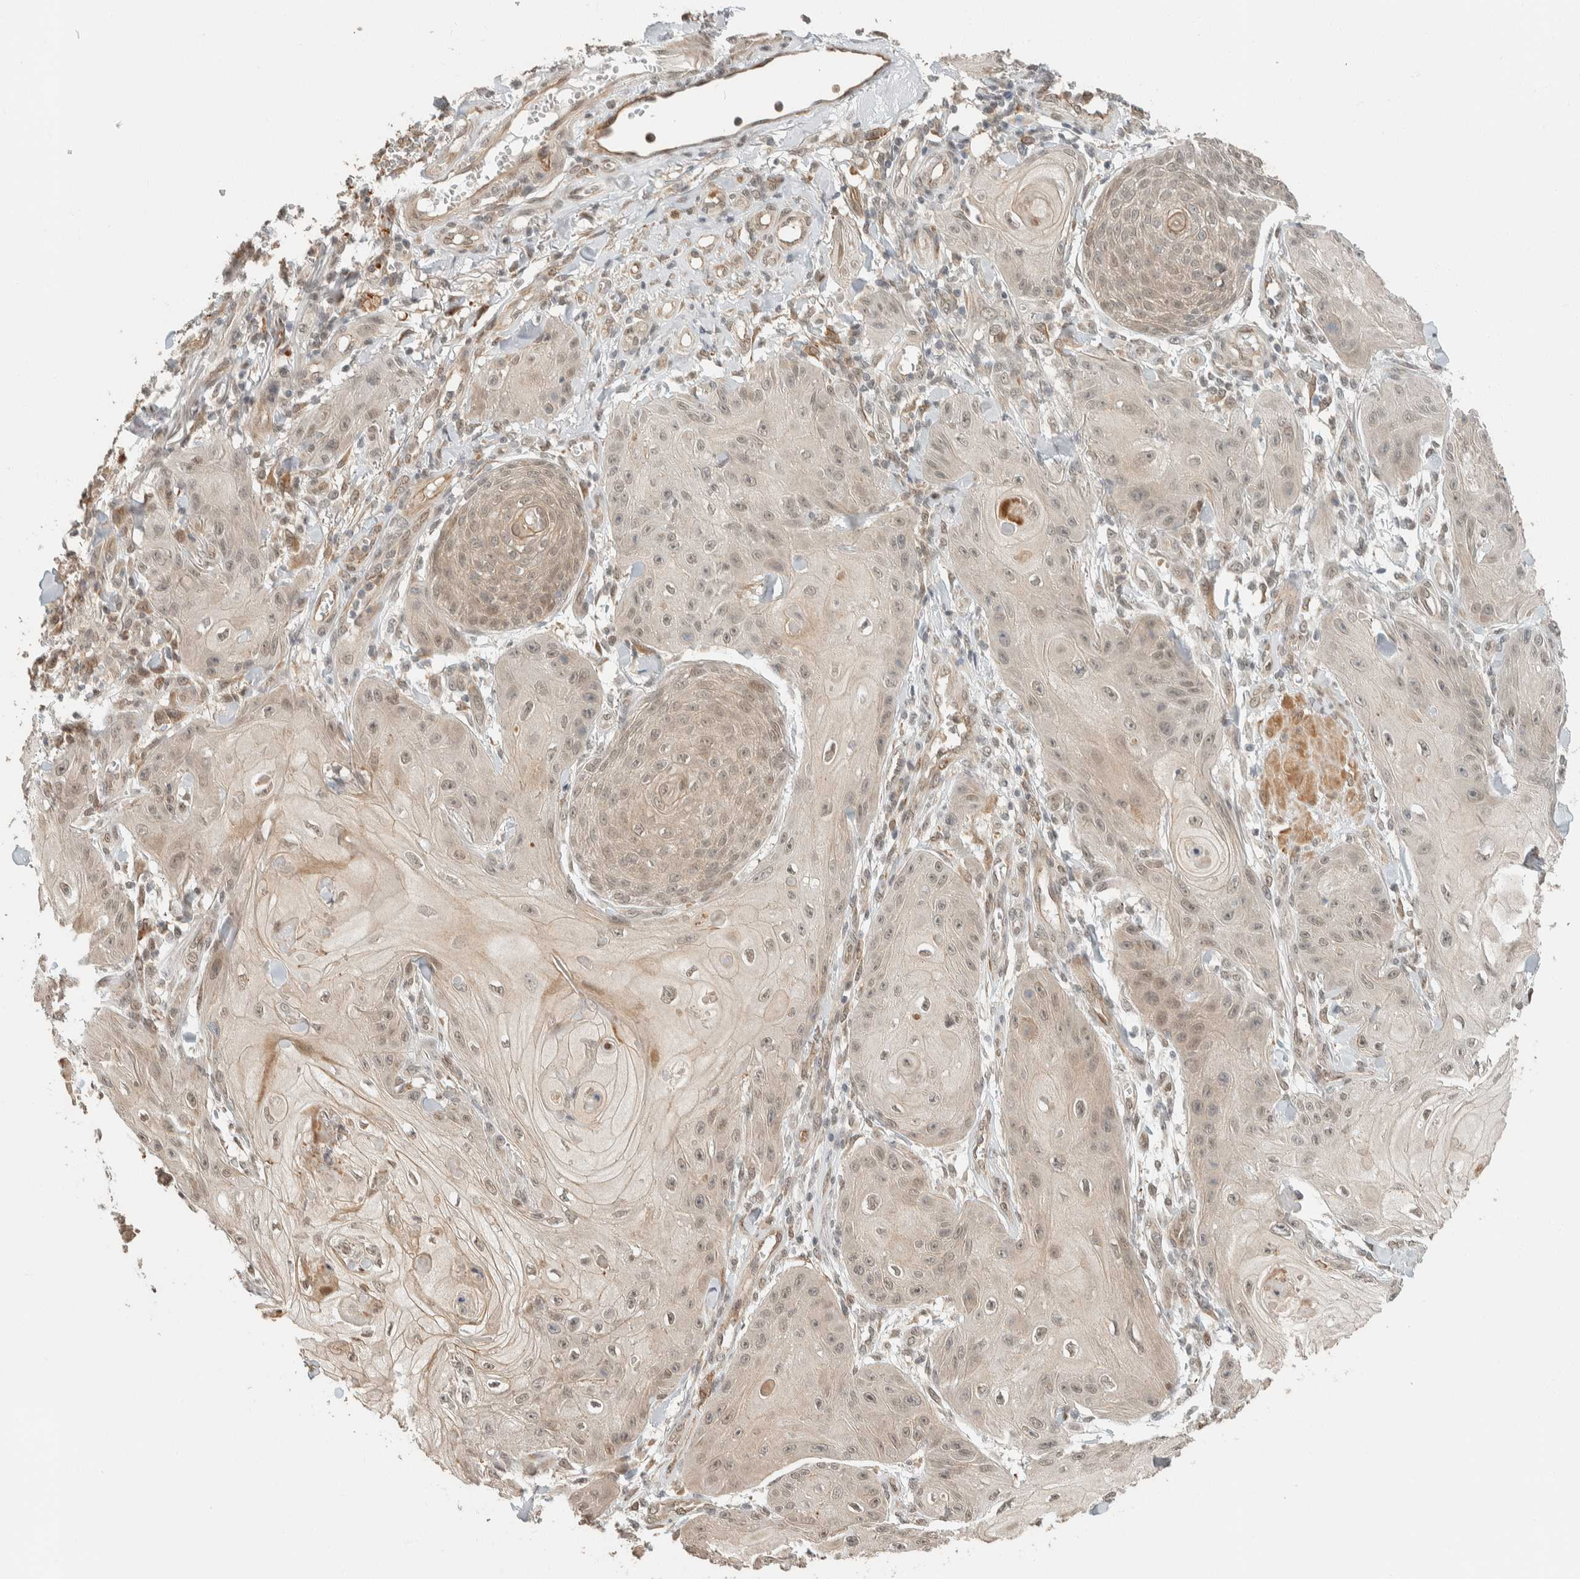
{"staining": {"intensity": "weak", "quantity": ">75%", "location": "nuclear"}, "tissue": "skin cancer", "cell_type": "Tumor cells", "image_type": "cancer", "snomed": [{"axis": "morphology", "description": "Squamous cell carcinoma, NOS"}, {"axis": "topography", "description": "Skin"}], "caption": "A brown stain highlights weak nuclear positivity of a protein in human skin cancer (squamous cell carcinoma) tumor cells.", "gene": "ZBTB2", "patient": {"sex": "male", "age": 74}}